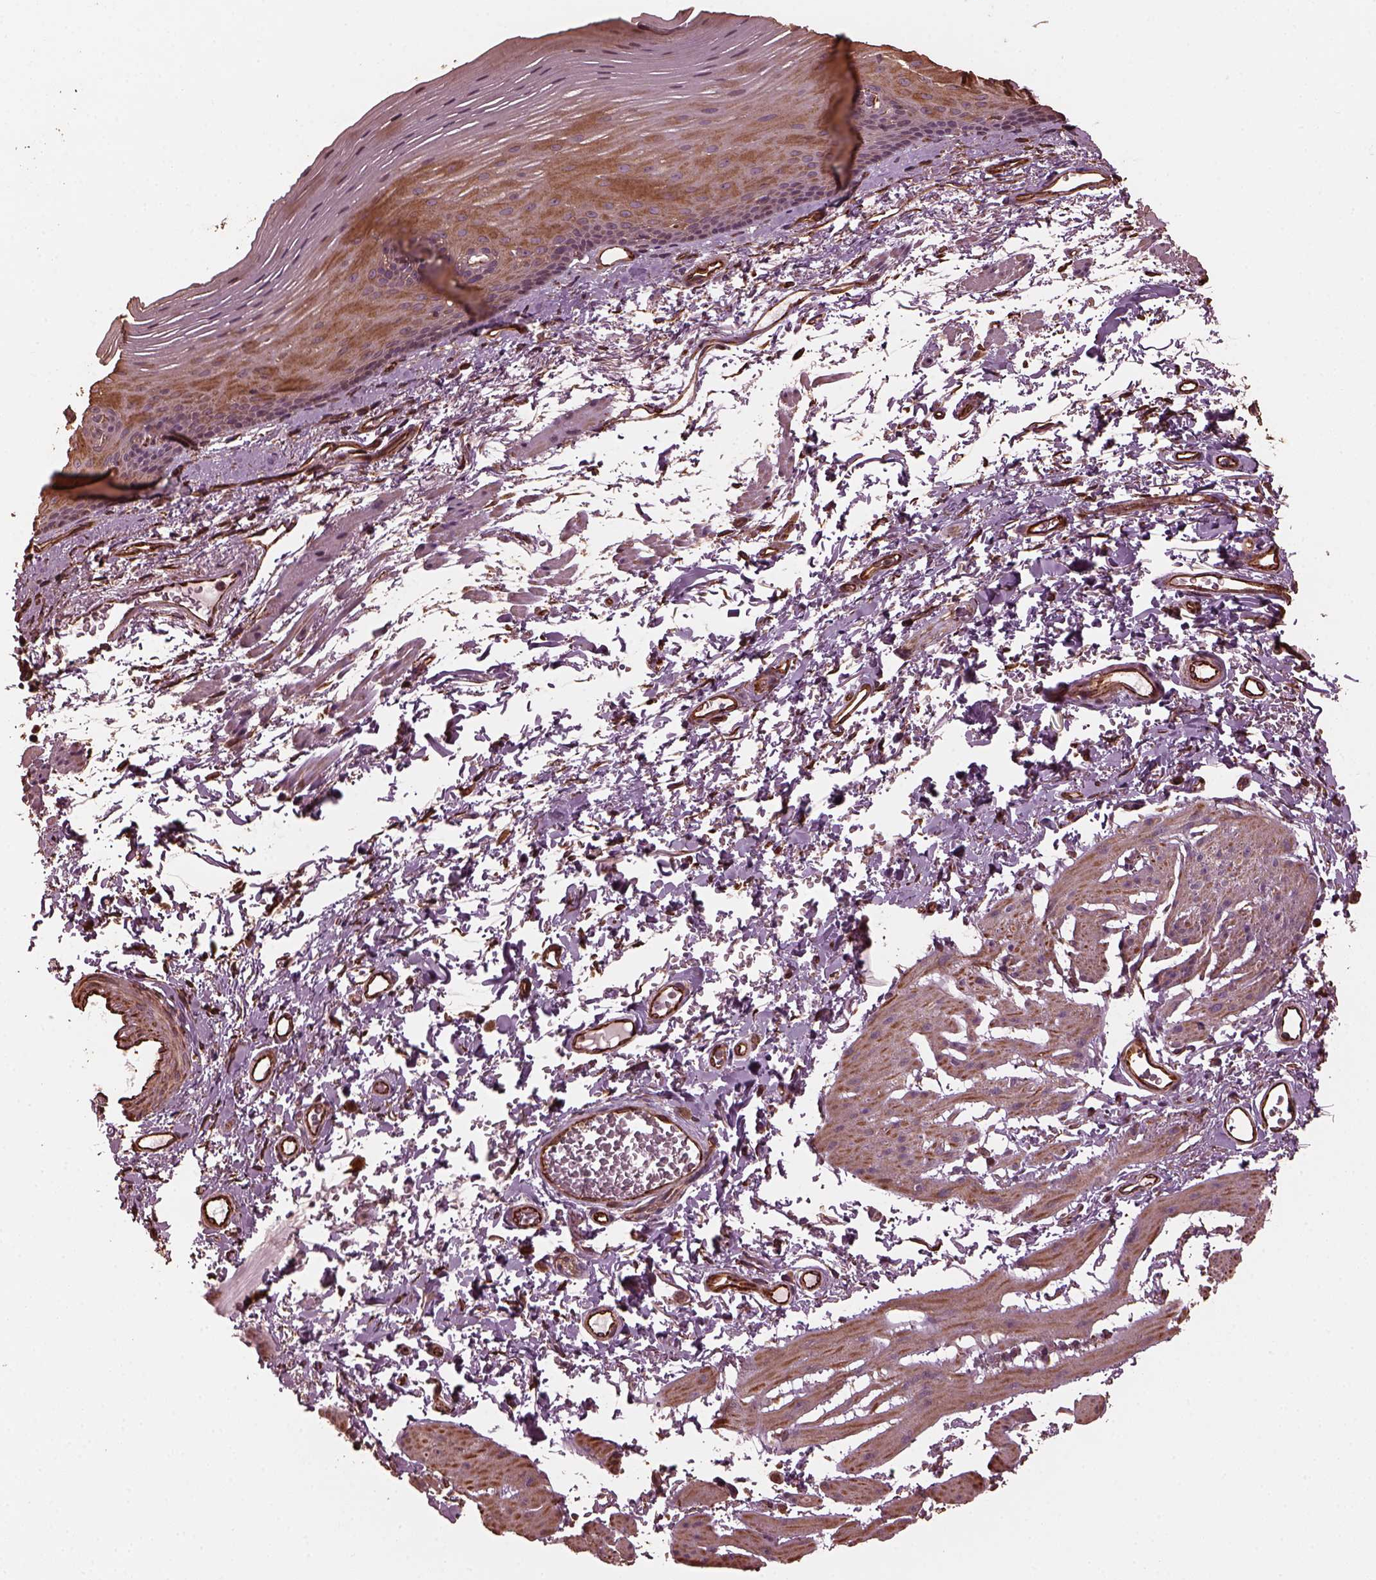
{"staining": {"intensity": "weak", "quantity": "25%-75%", "location": "cytoplasmic/membranous"}, "tissue": "esophagus", "cell_type": "Squamous epithelial cells", "image_type": "normal", "snomed": [{"axis": "morphology", "description": "Normal tissue, NOS"}, {"axis": "topography", "description": "Esophagus"}], "caption": "Protein analysis of normal esophagus exhibits weak cytoplasmic/membranous staining in approximately 25%-75% of squamous epithelial cells.", "gene": "GTPBP1", "patient": {"sex": "male", "age": 76}}